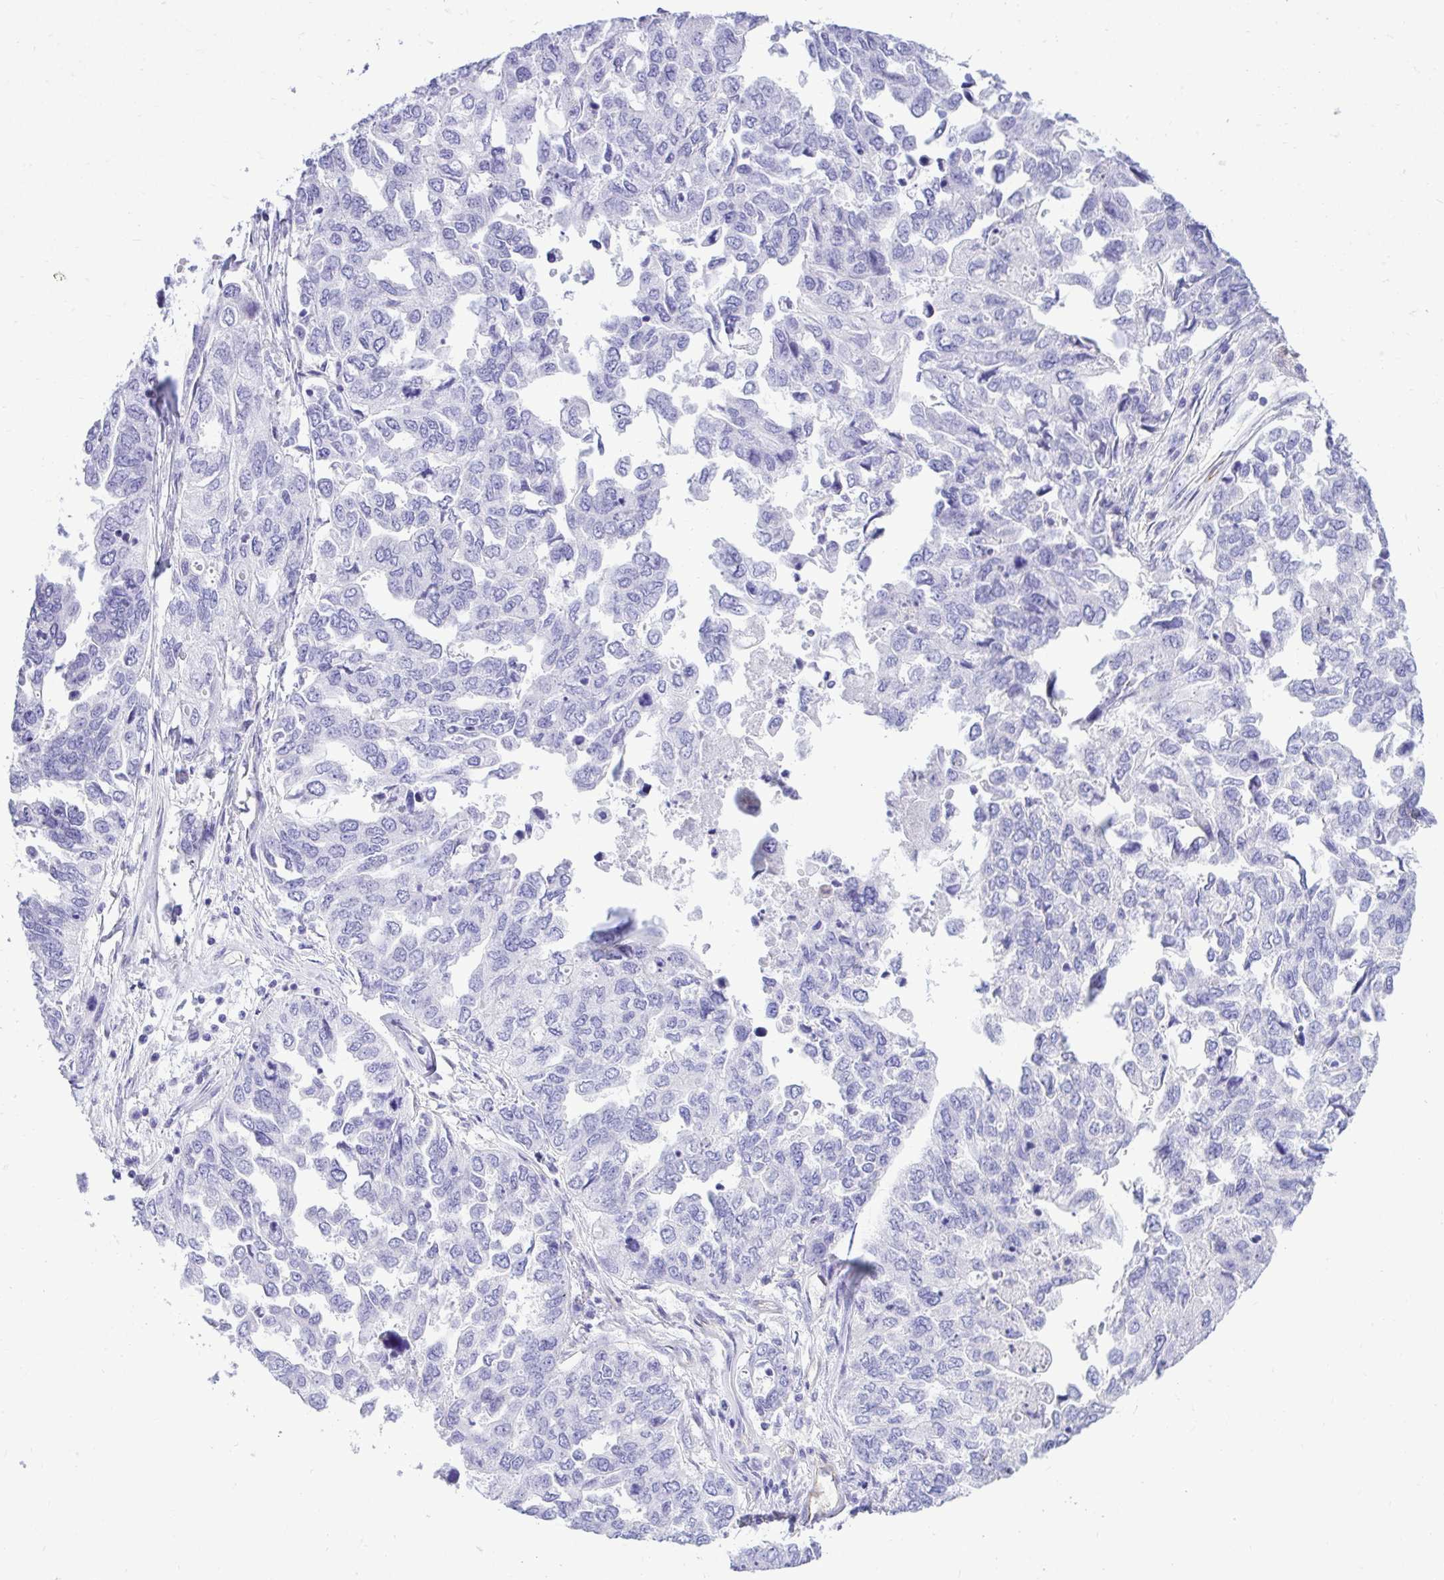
{"staining": {"intensity": "negative", "quantity": "none", "location": "none"}, "tissue": "ovarian cancer", "cell_type": "Tumor cells", "image_type": "cancer", "snomed": [{"axis": "morphology", "description": "Cystadenocarcinoma, serous, NOS"}, {"axis": "topography", "description": "Ovary"}], "caption": "Photomicrograph shows no protein expression in tumor cells of serous cystadenocarcinoma (ovarian) tissue.", "gene": "ABCG2", "patient": {"sex": "female", "age": 53}}